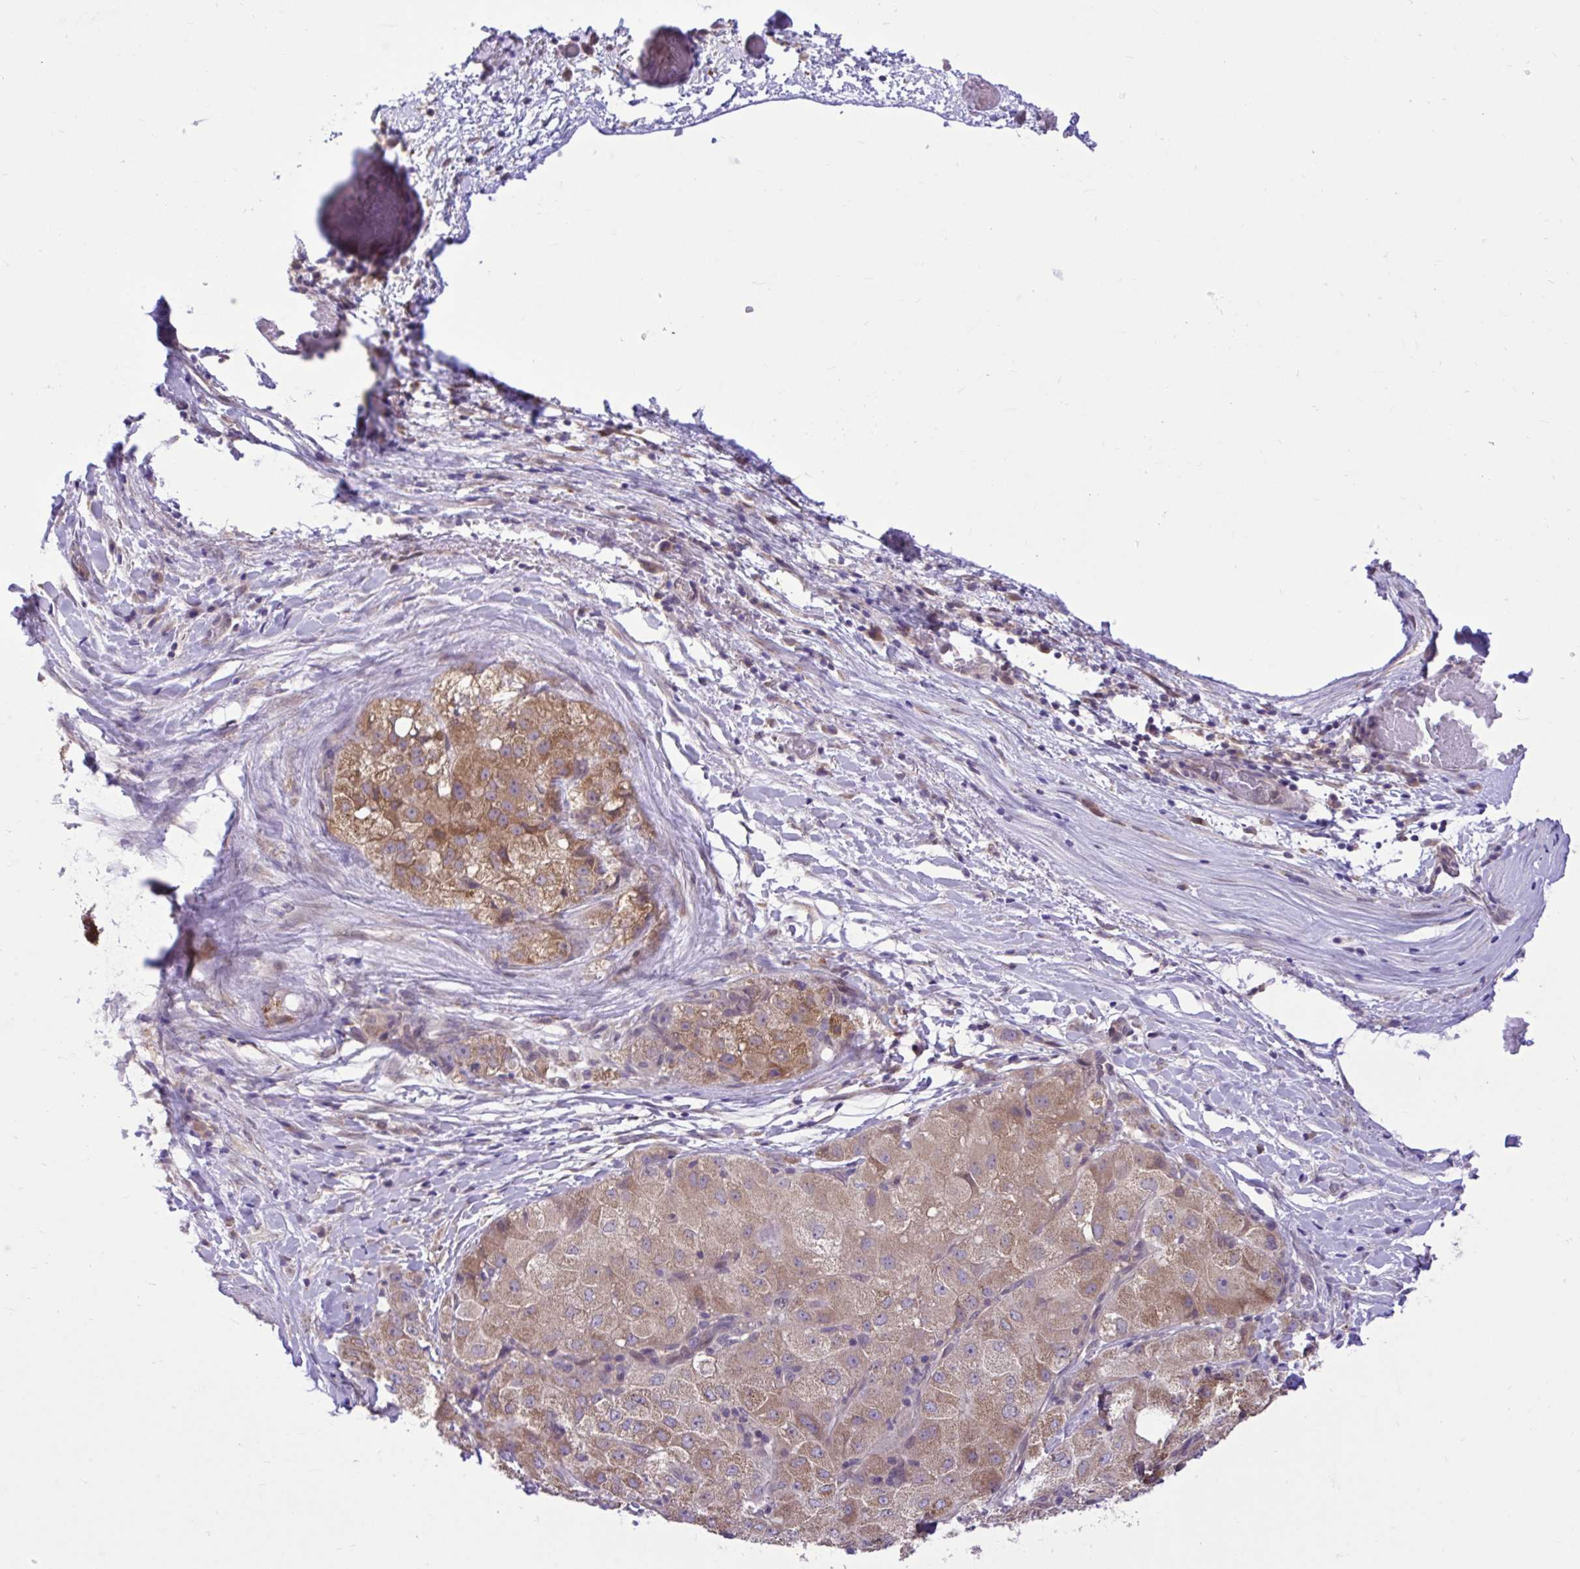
{"staining": {"intensity": "moderate", "quantity": ">75%", "location": "cytoplasmic/membranous"}, "tissue": "liver cancer", "cell_type": "Tumor cells", "image_type": "cancer", "snomed": [{"axis": "morphology", "description": "Carcinoma, Hepatocellular, NOS"}, {"axis": "topography", "description": "Liver"}], "caption": "Protein expression analysis of liver cancer displays moderate cytoplasmic/membranous positivity in approximately >75% of tumor cells.", "gene": "CEACAM18", "patient": {"sex": "male", "age": 80}}